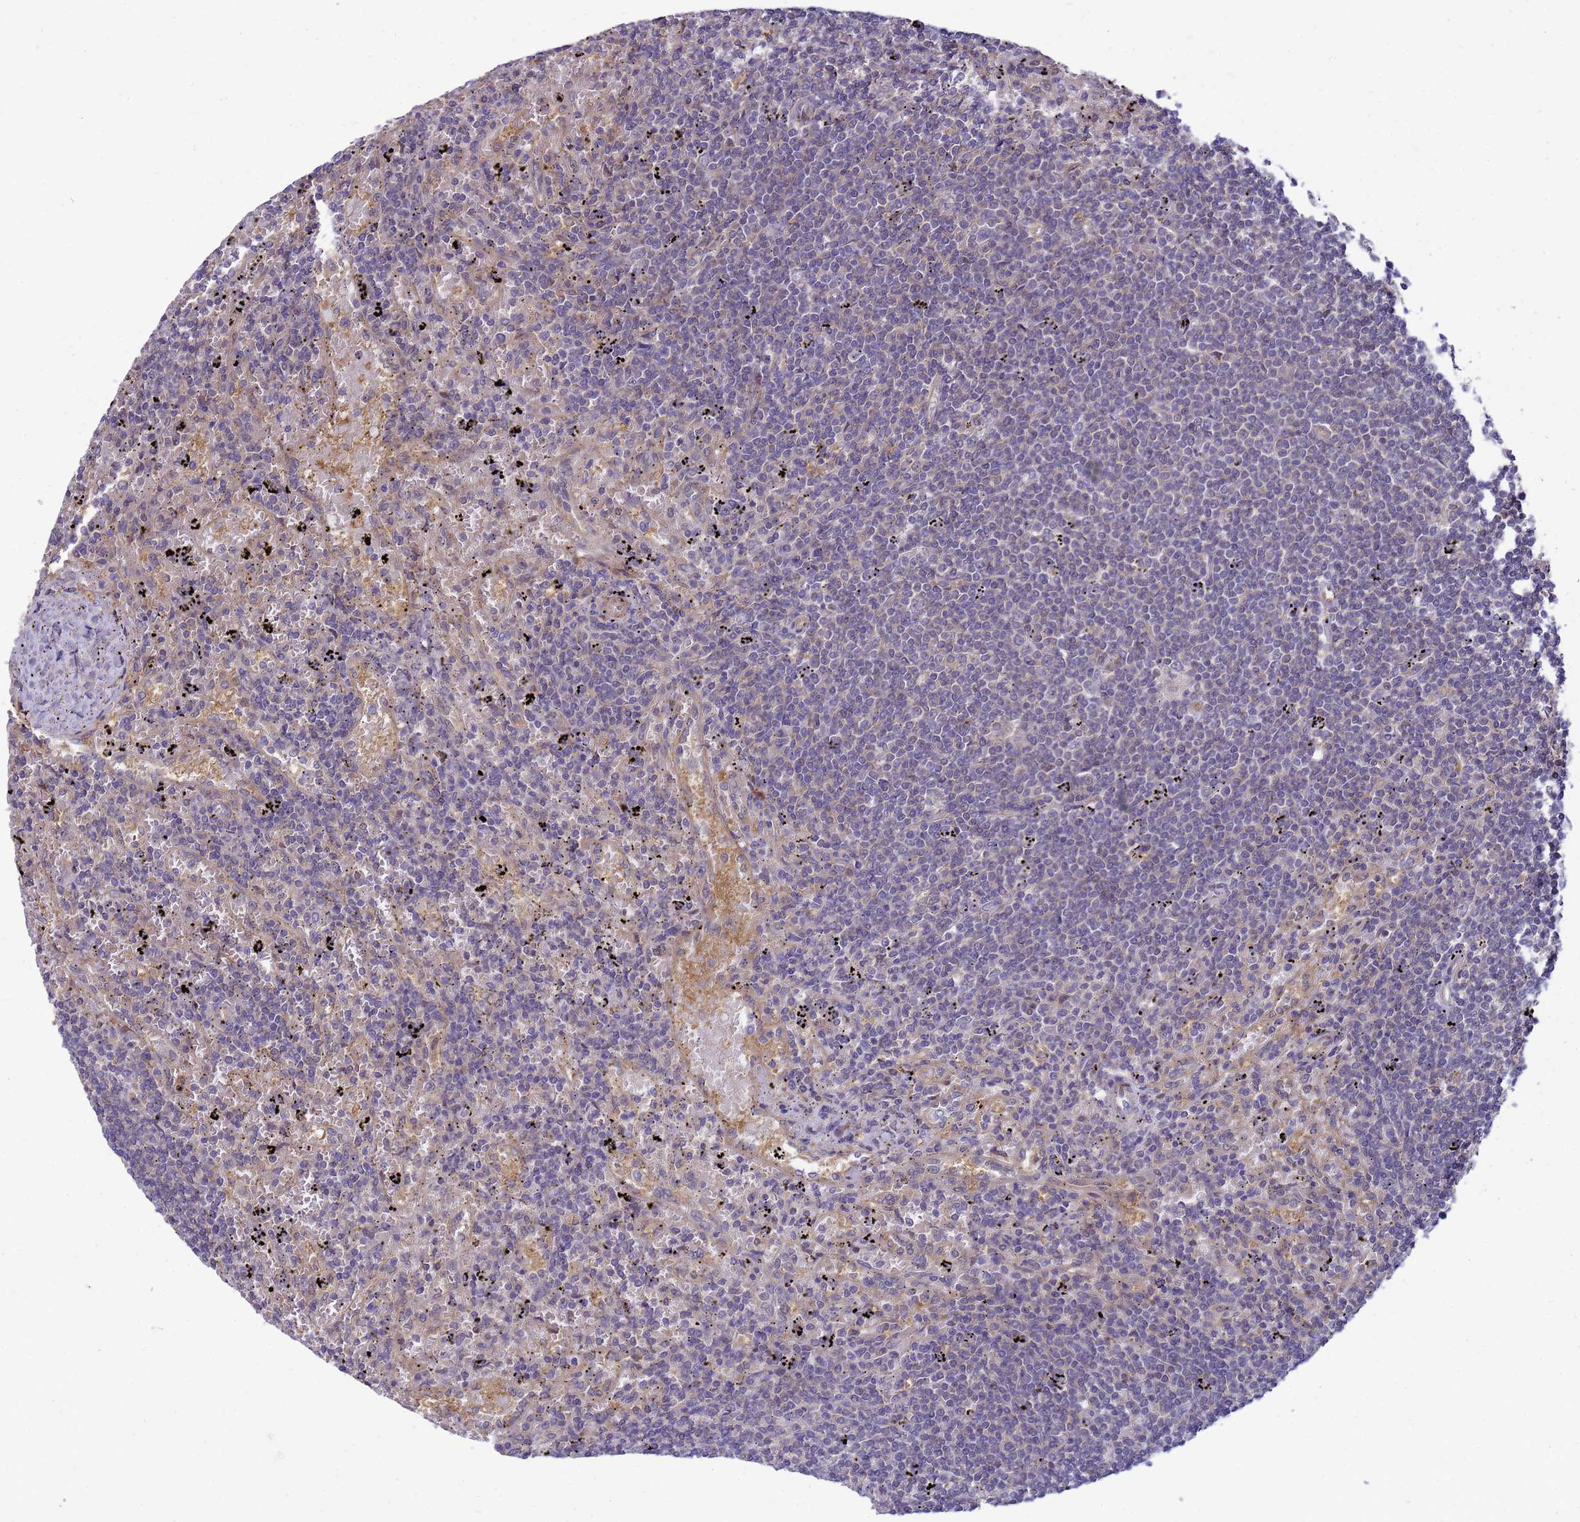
{"staining": {"intensity": "negative", "quantity": "none", "location": "none"}, "tissue": "lymphoma", "cell_type": "Tumor cells", "image_type": "cancer", "snomed": [{"axis": "morphology", "description": "Malignant lymphoma, non-Hodgkin's type, Low grade"}, {"axis": "topography", "description": "Spleen"}], "caption": "Image shows no significant protein staining in tumor cells of malignant lymphoma, non-Hodgkin's type (low-grade).", "gene": "ENOPH1", "patient": {"sex": "male", "age": 76}}